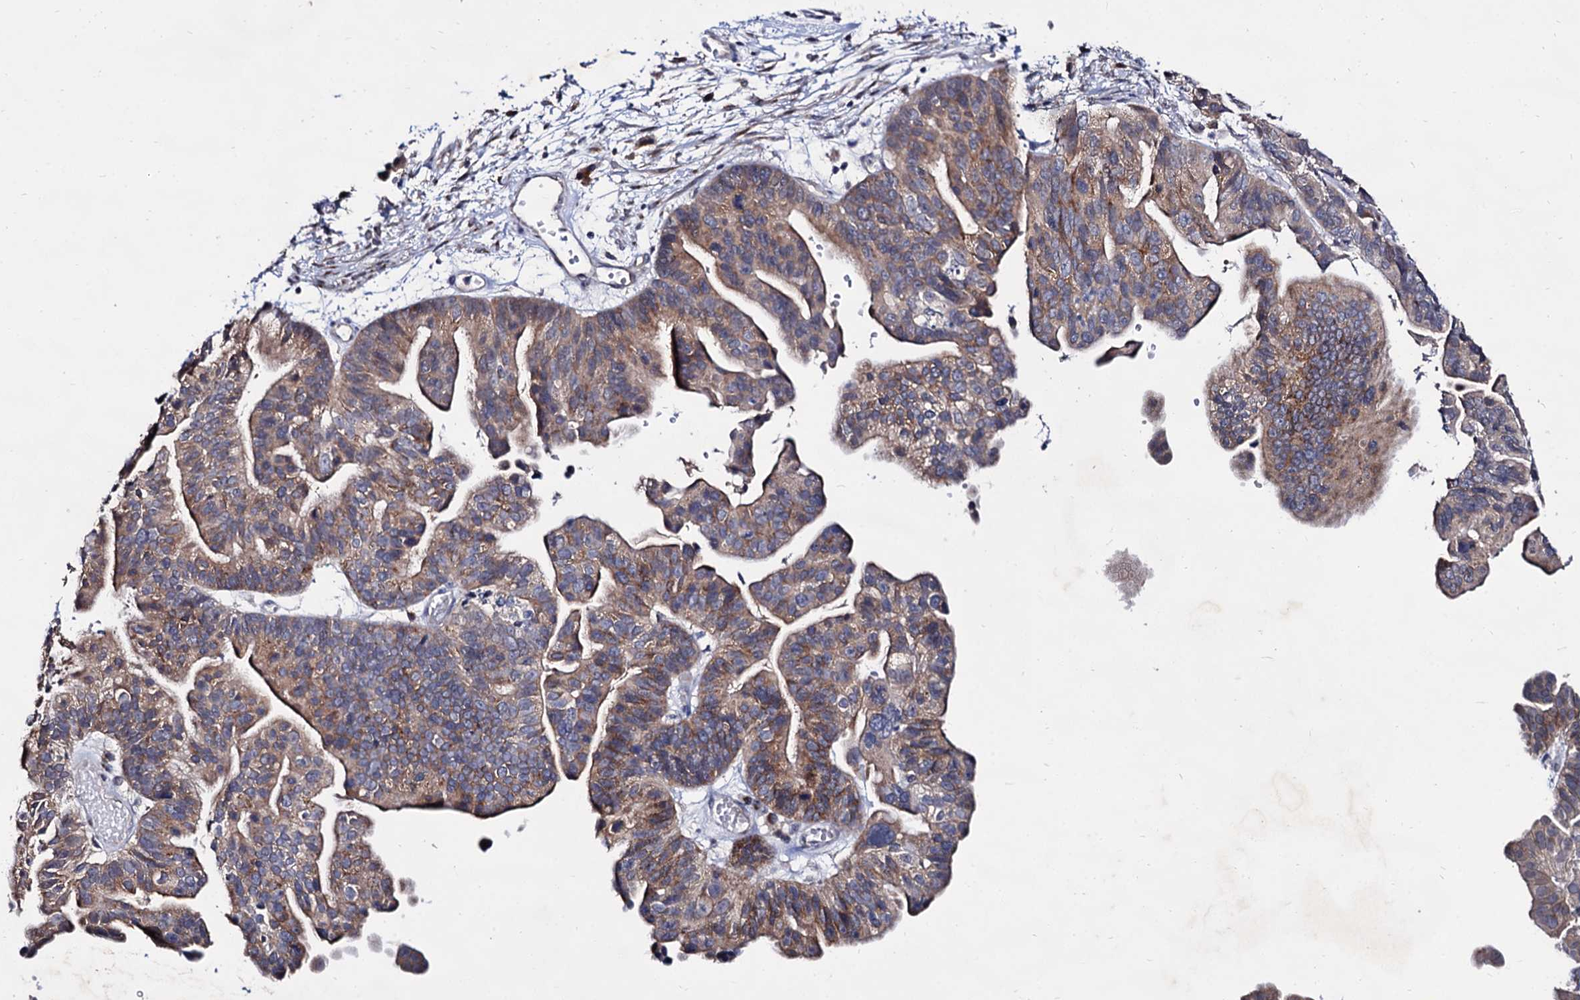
{"staining": {"intensity": "moderate", "quantity": "25%-75%", "location": "cytoplasmic/membranous"}, "tissue": "ovarian cancer", "cell_type": "Tumor cells", "image_type": "cancer", "snomed": [{"axis": "morphology", "description": "Cystadenocarcinoma, serous, NOS"}, {"axis": "topography", "description": "Ovary"}], "caption": "Ovarian cancer (serous cystadenocarcinoma) stained with DAB immunohistochemistry (IHC) shows medium levels of moderate cytoplasmic/membranous expression in approximately 25%-75% of tumor cells.", "gene": "ARFIP2", "patient": {"sex": "female", "age": 56}}